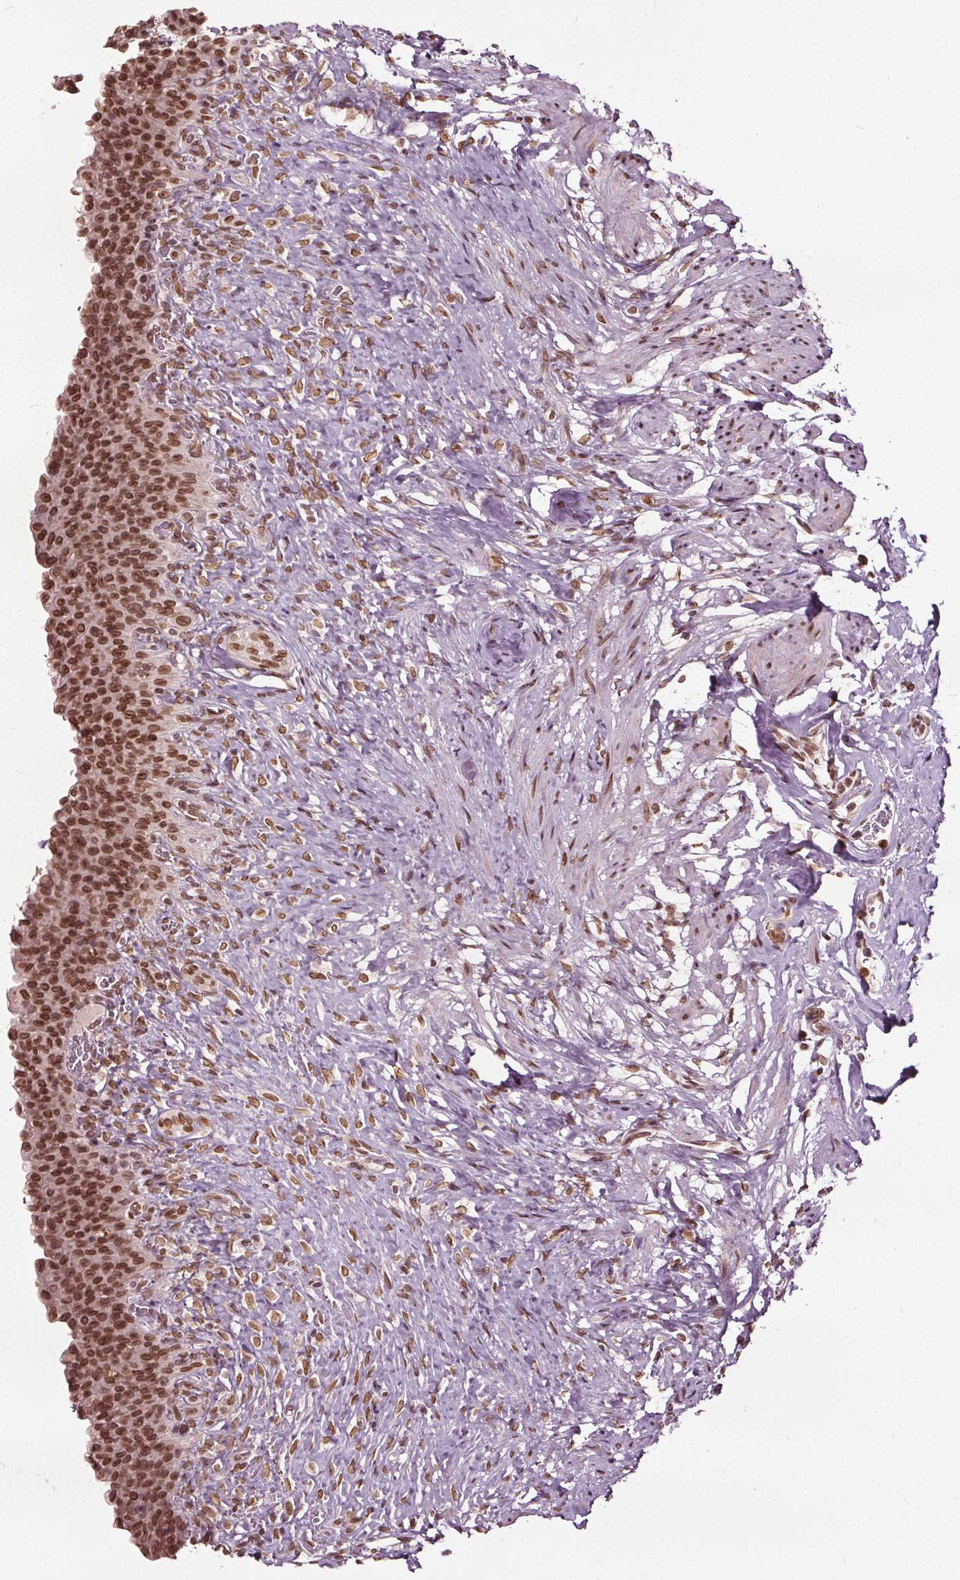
{"staining": {"intensity": "moderate", "quantity": ">75%", "location": "cytoplasmic/membranous,nuclear"}, "tissue": "urinary bladder", "cell_type": "Urothelial cells", "image_type": "normal", "snomed": [{"axis": "morphology", "description": "Normal tissue, NOS"}, {"axis": "topography", "description": "Urinary bladder"}, {"axis": "topography", "description": "Prostate"}], "caption": "Immunohistochemical staining of unremarkable urinary bladder exhibits >75% levels of moderate cytoplasmic/membranous,nuclear protein expression in about >75% of urothelial cells. The staining was performed using DAB, with brown indicating positive protein expression. Nuclei are stained blue with hematoxylin.", "gene": "TTC39C", "patient": {"sex": "male", "age": 76}}